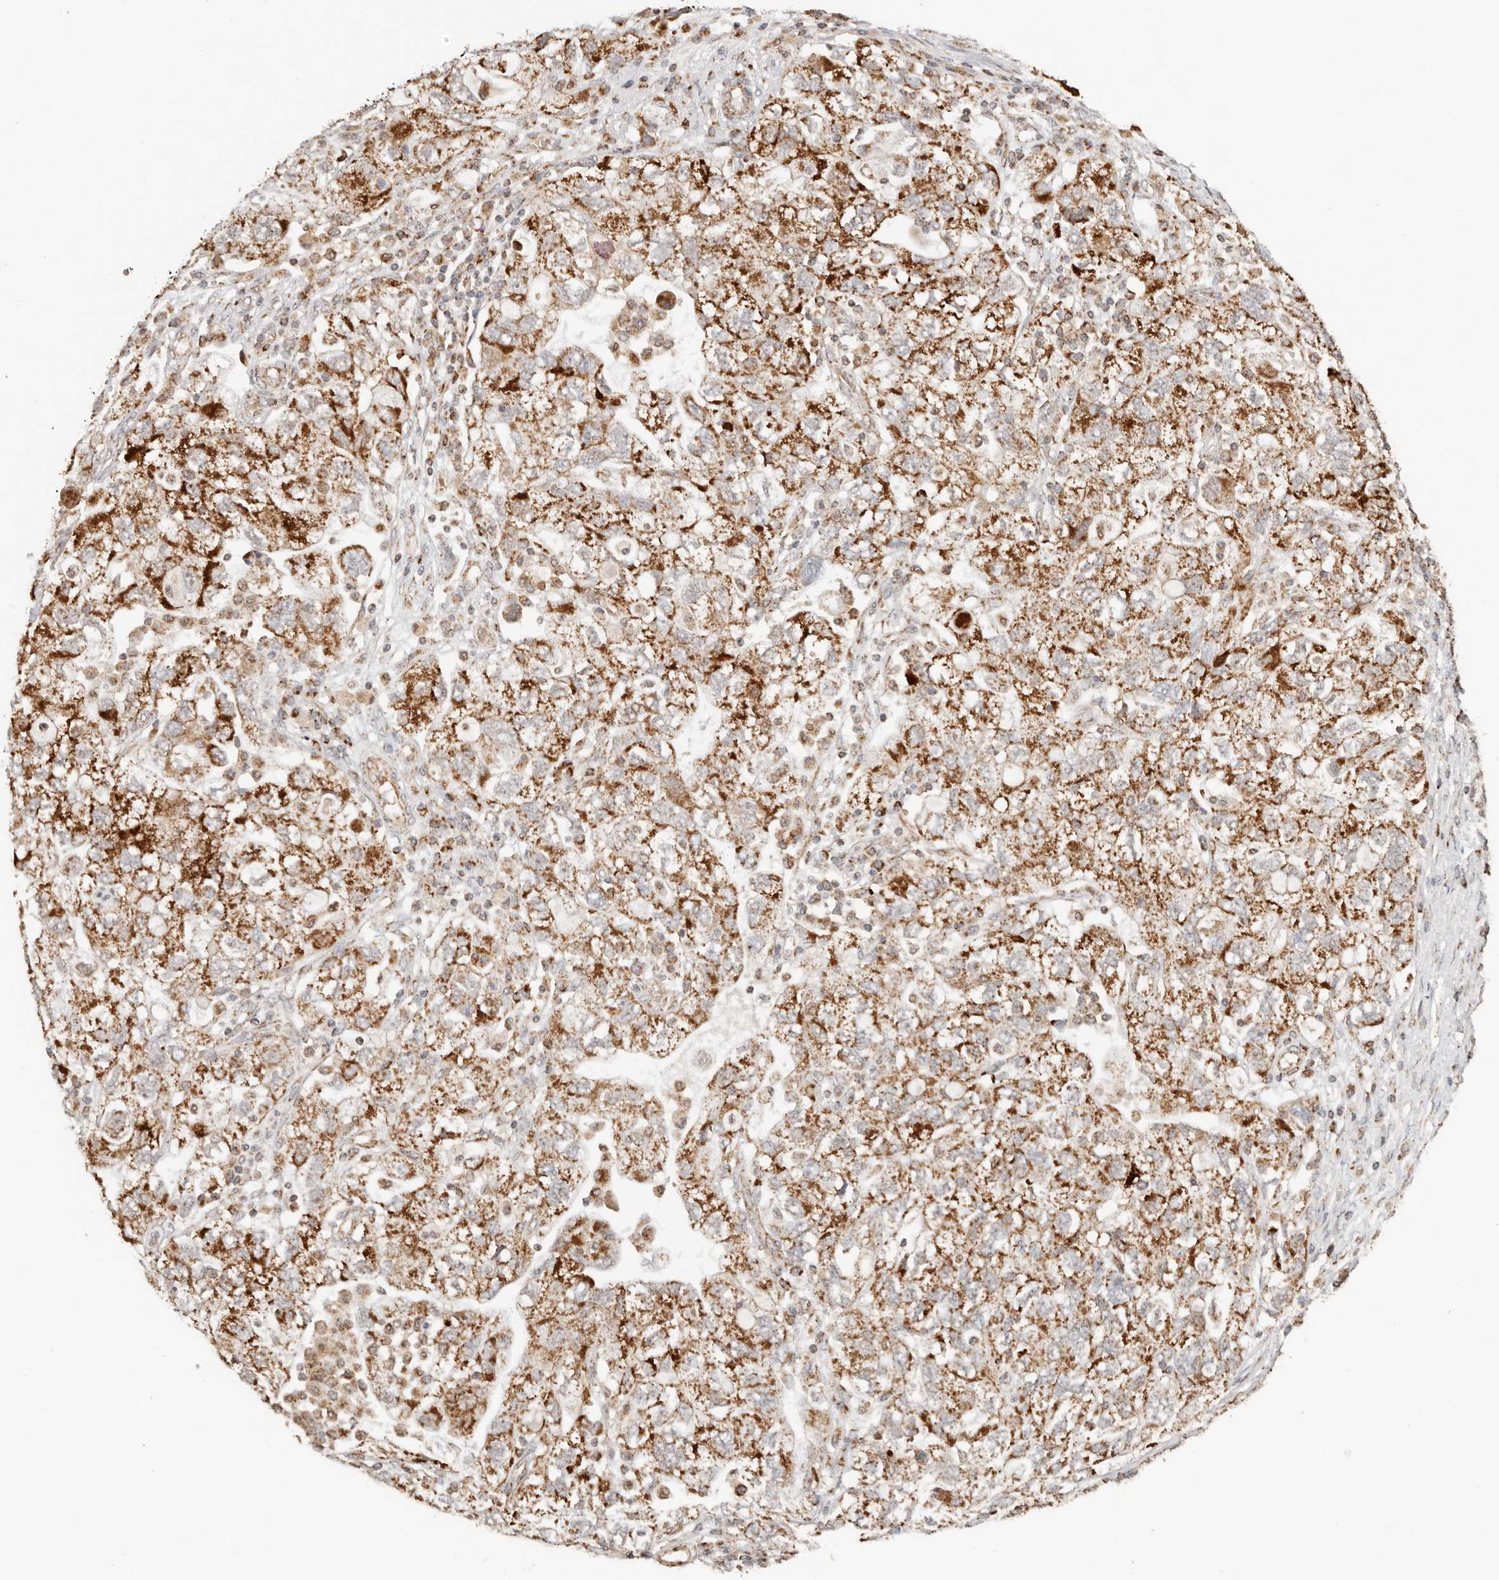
{"staining": {"intensity": "strong", "quantity": ">75%", "location": "cytoplasmic/membranous"}, "tissue": "ovarian cancer", "cell_type": "Tumor cells", "image_type": "cancer", "snomed": [{"axis": "morphology", "description": "Carcinoma, NOS"}, {"axis": "morphology", "description": "Cystadenocarcinoma, serous, NOS"}, {"axis": "topography", "description": "Ovary"}], "caption": "This image exhibits immunohistochemistry (IHC) staining of human ovarian cancer (carcinoma), with high strong cytoplasmic/membranous positivity in about >75% of tumor cells.", "gene": "NDUFB11", "patient": {"sex": "female", "age": 69}}